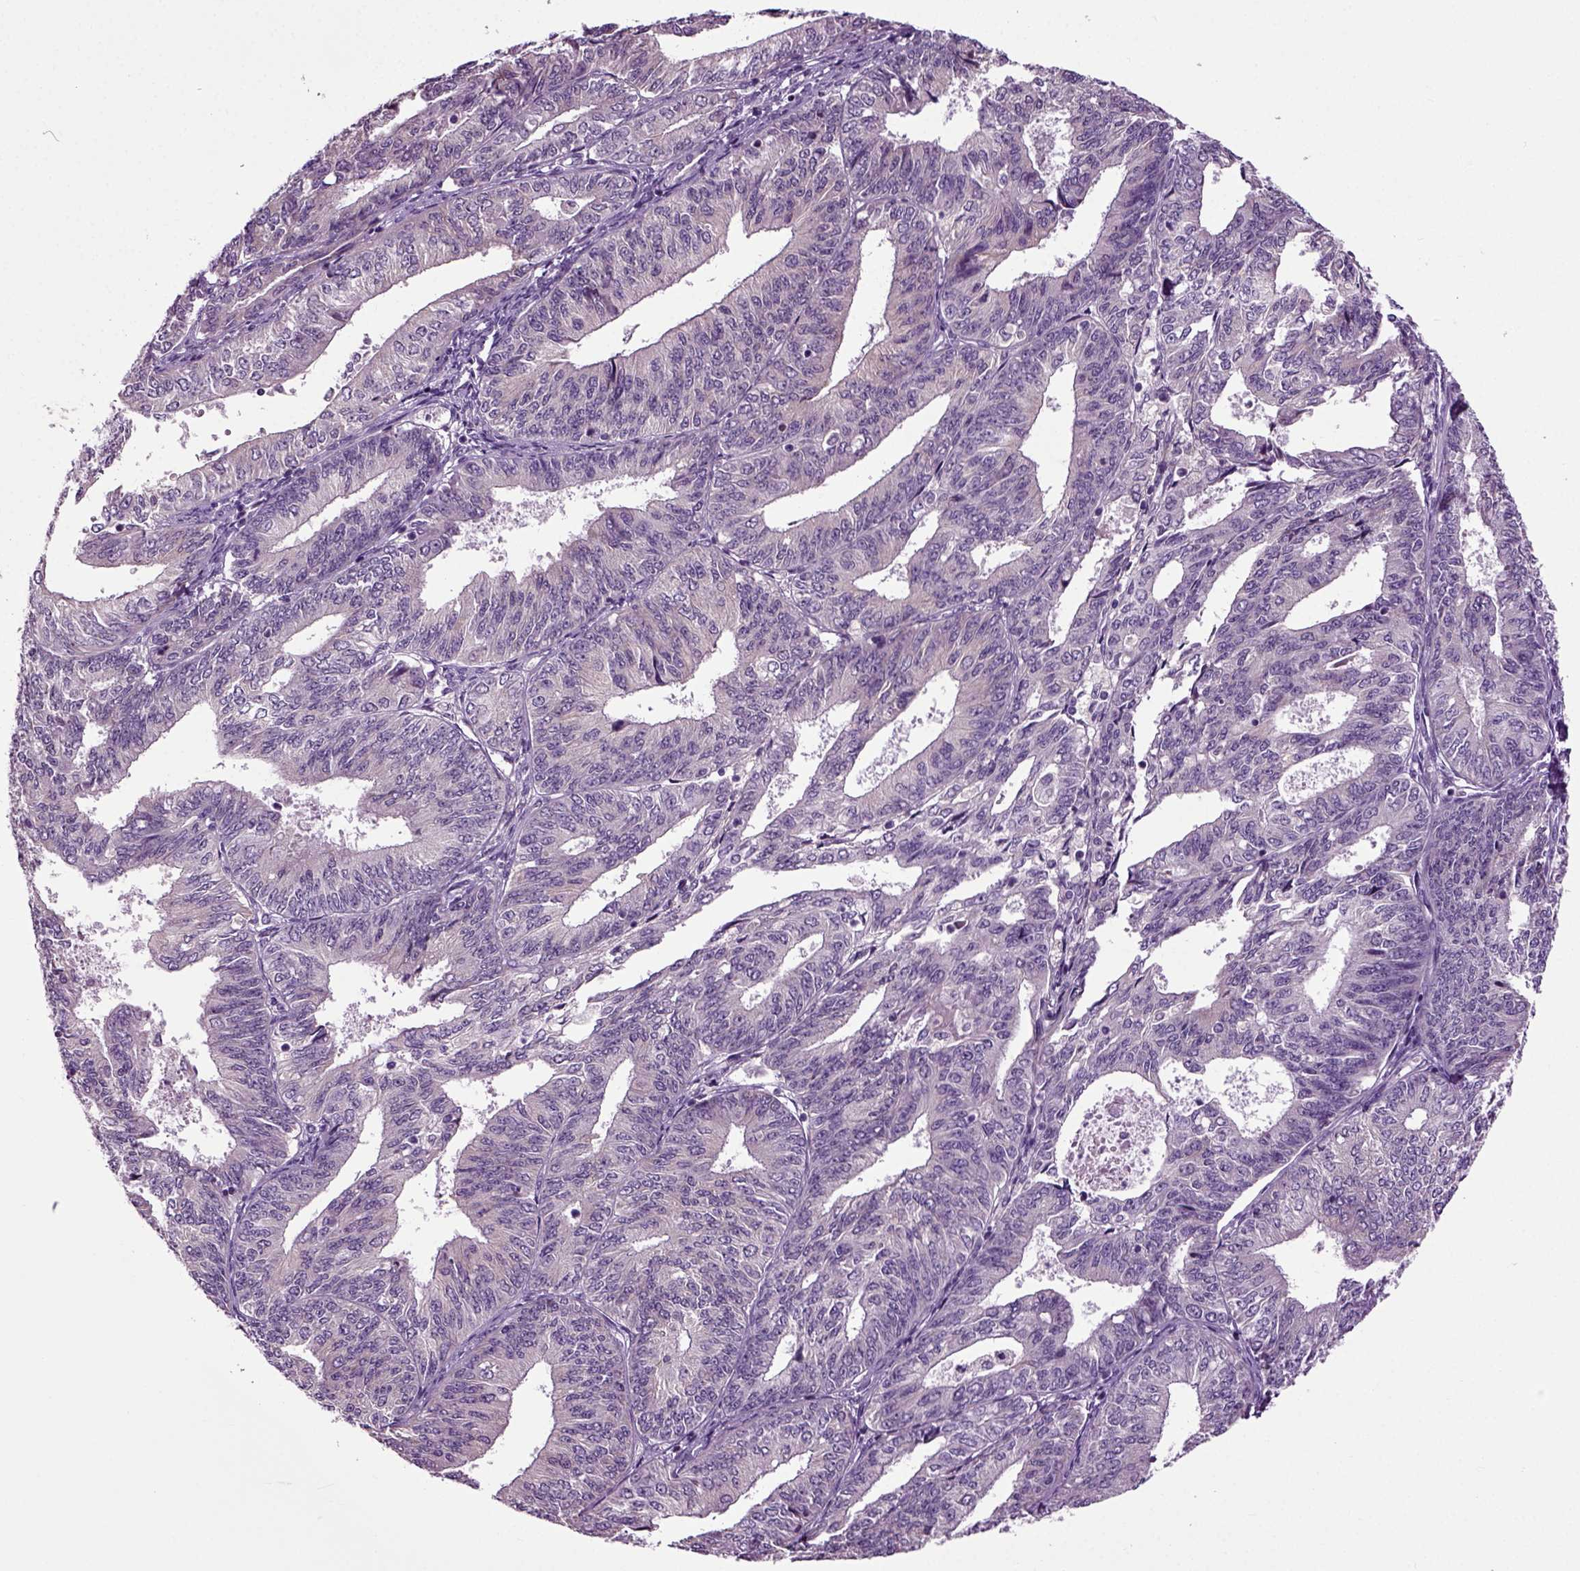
{"staining": {"intensity": "negative", "quantity": "none", "location": "none"}, "tissue": "endometrial cancer", "cell_type": "Tumor cells", "image_type": "cancer", "snomed": [{"axis": "morphology", "description": "Adenocarcinoma, NOS"}, {"axis": "topography", "description": "Endometrium"}], "caption": "High magnification brightfield microscopy of endometrial cancer stained with DAB (brown) and counterstained with hematoxylin (blue): tumor cells show no significant expression.", "gene": "SPATA17", "patient": {"sex": "female", "age": 58}}